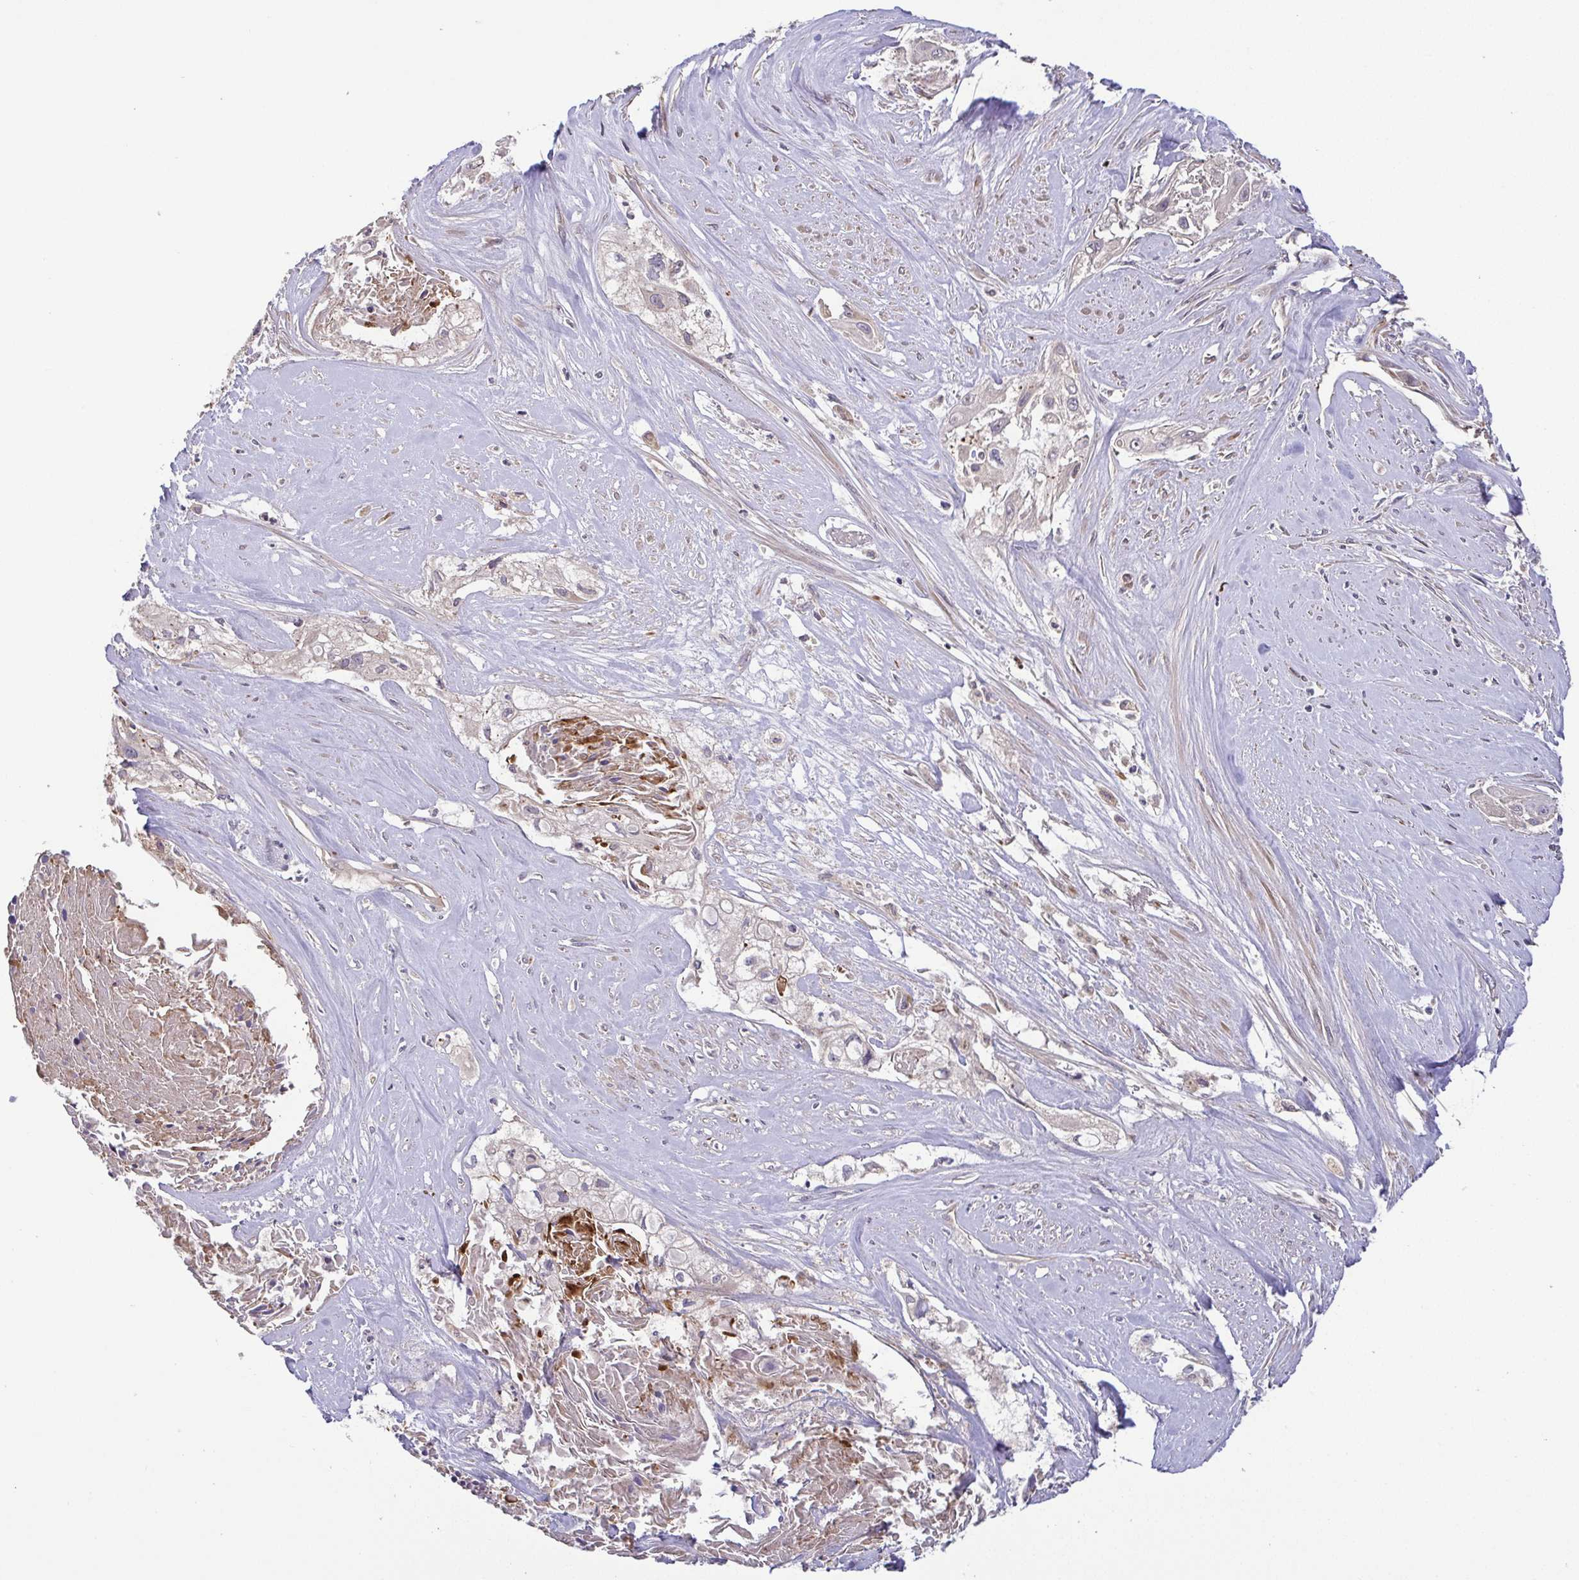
{"staining": {"intensity": "negative", "quantity": "none", "location": "none"}, "tissue": "cervical cancer", "cell_type": "Tumor cells", "image_type": "cancer", "snomed": [{"axis": "morphology", "description": "Squamous cell carcinoma, NOS"}, {"axis": "topography", "description": "Cervix"}], "caption": "Immunohistochemistry (IHC) image of neoplastic tissue: squamous cell carcinoma (cervical) stained with DAB (3,3'-diaminobenzidine) displays no significant protein expression in tumor cells.", "gene": "OSBPL7", "patient": {"sex": "female", "age": 49}}